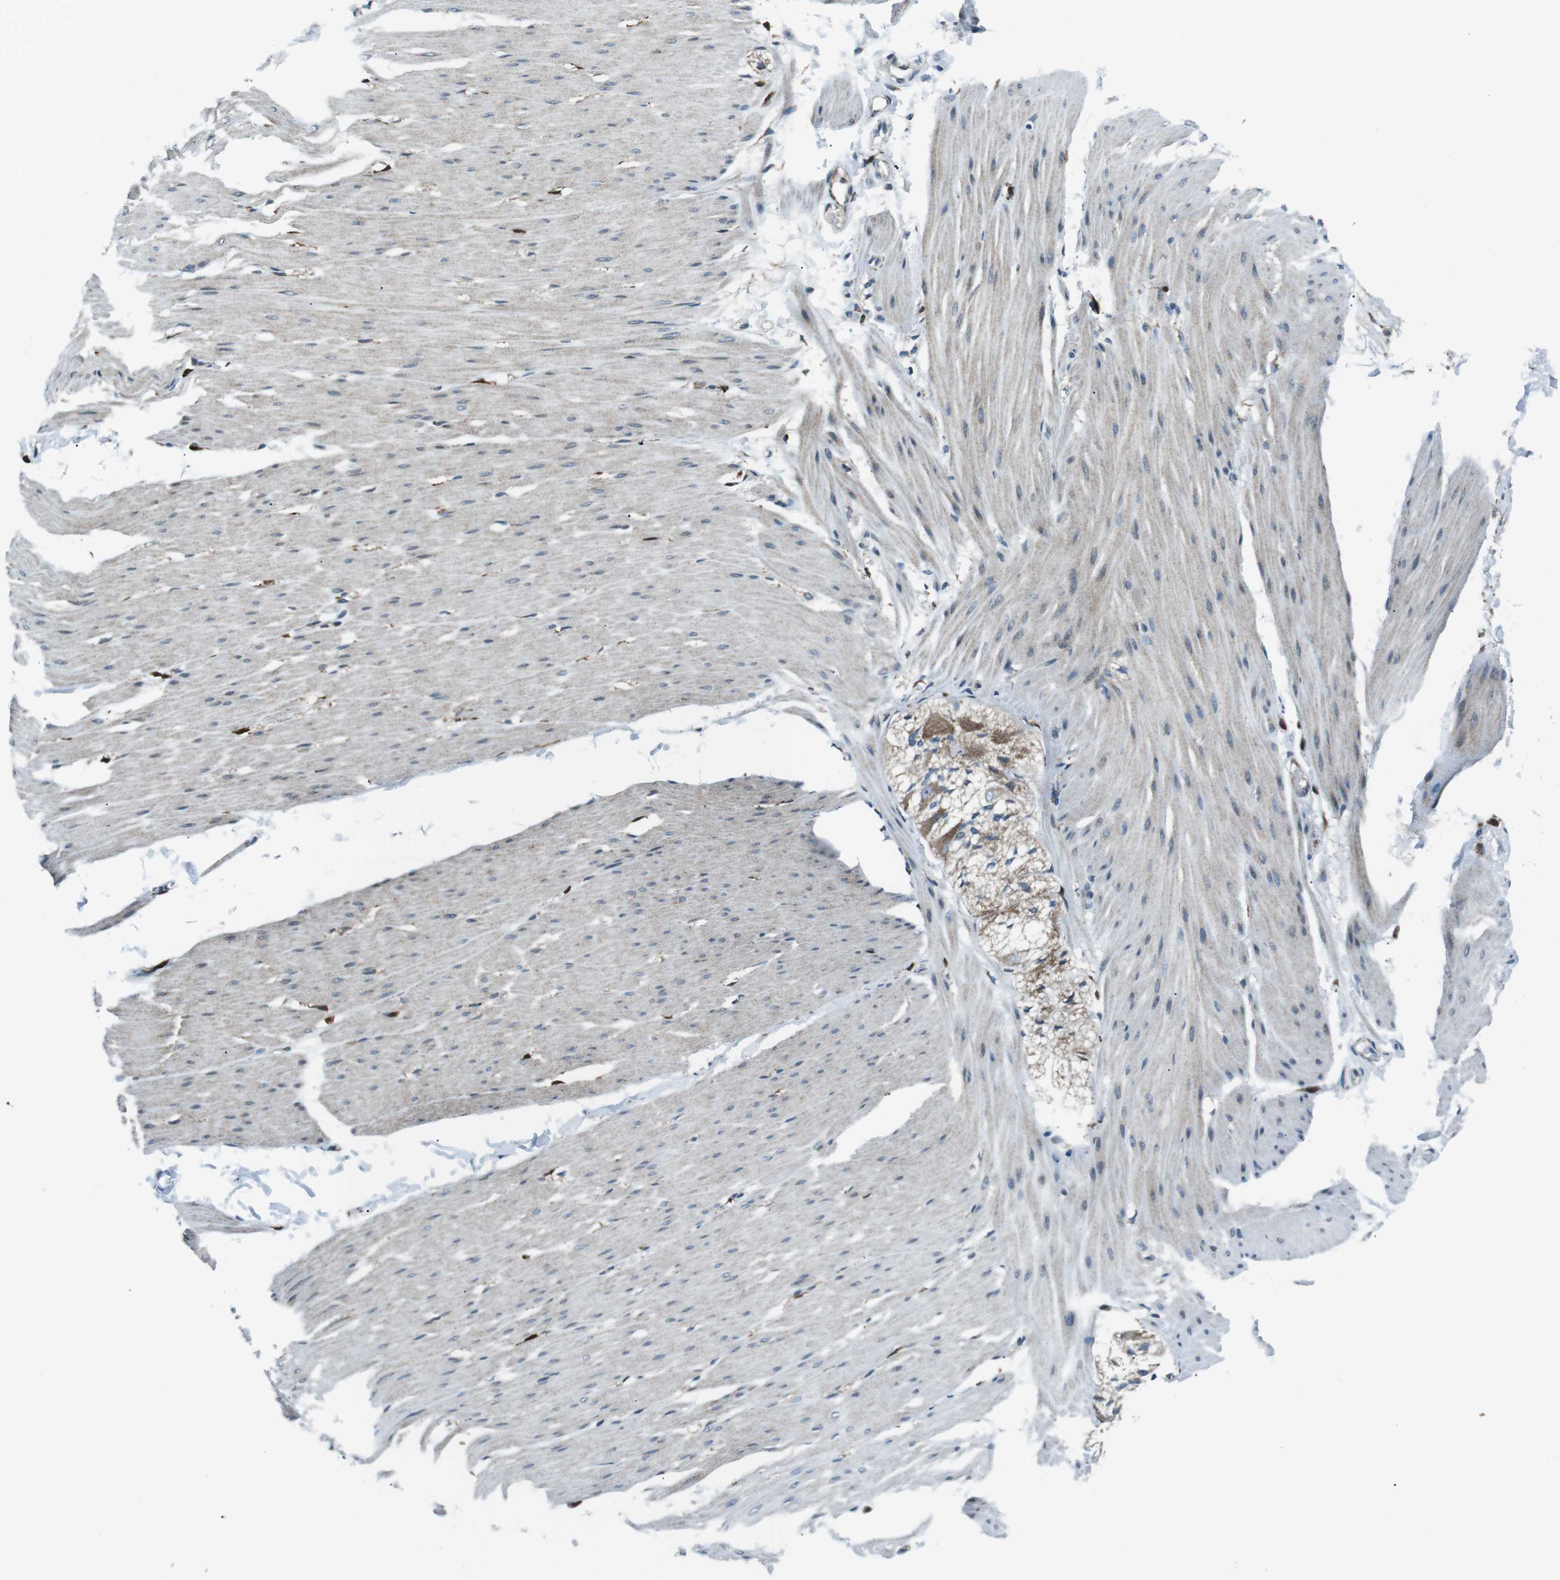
{"staining": {"intensity": "weak", "quantity": "<25%", "location": "cytoplasmic/membranous"}, "tissue": "smooth muscle", "cell_type": "Smooth muscle cells", "image_type": "normal", "snomed": [{"axis": "morphology", "description": "Normal tissue, NOS"}, {"axis": "topography", "description": "Smooth muscle"}, {"axis": "topography", "description": "Colon"}], "caption": "DAB (3,3'-diaminobenzidine) immunohistochemical staining of benign smooth muscle exhibits no significant positivity in smooth muscle cells. The staining is performed using DAB brown chromogen with nuclei counter-stained in using hematoxylin.", "gene": "BLNK", "patient": {"sex": "male", "age": 67}}